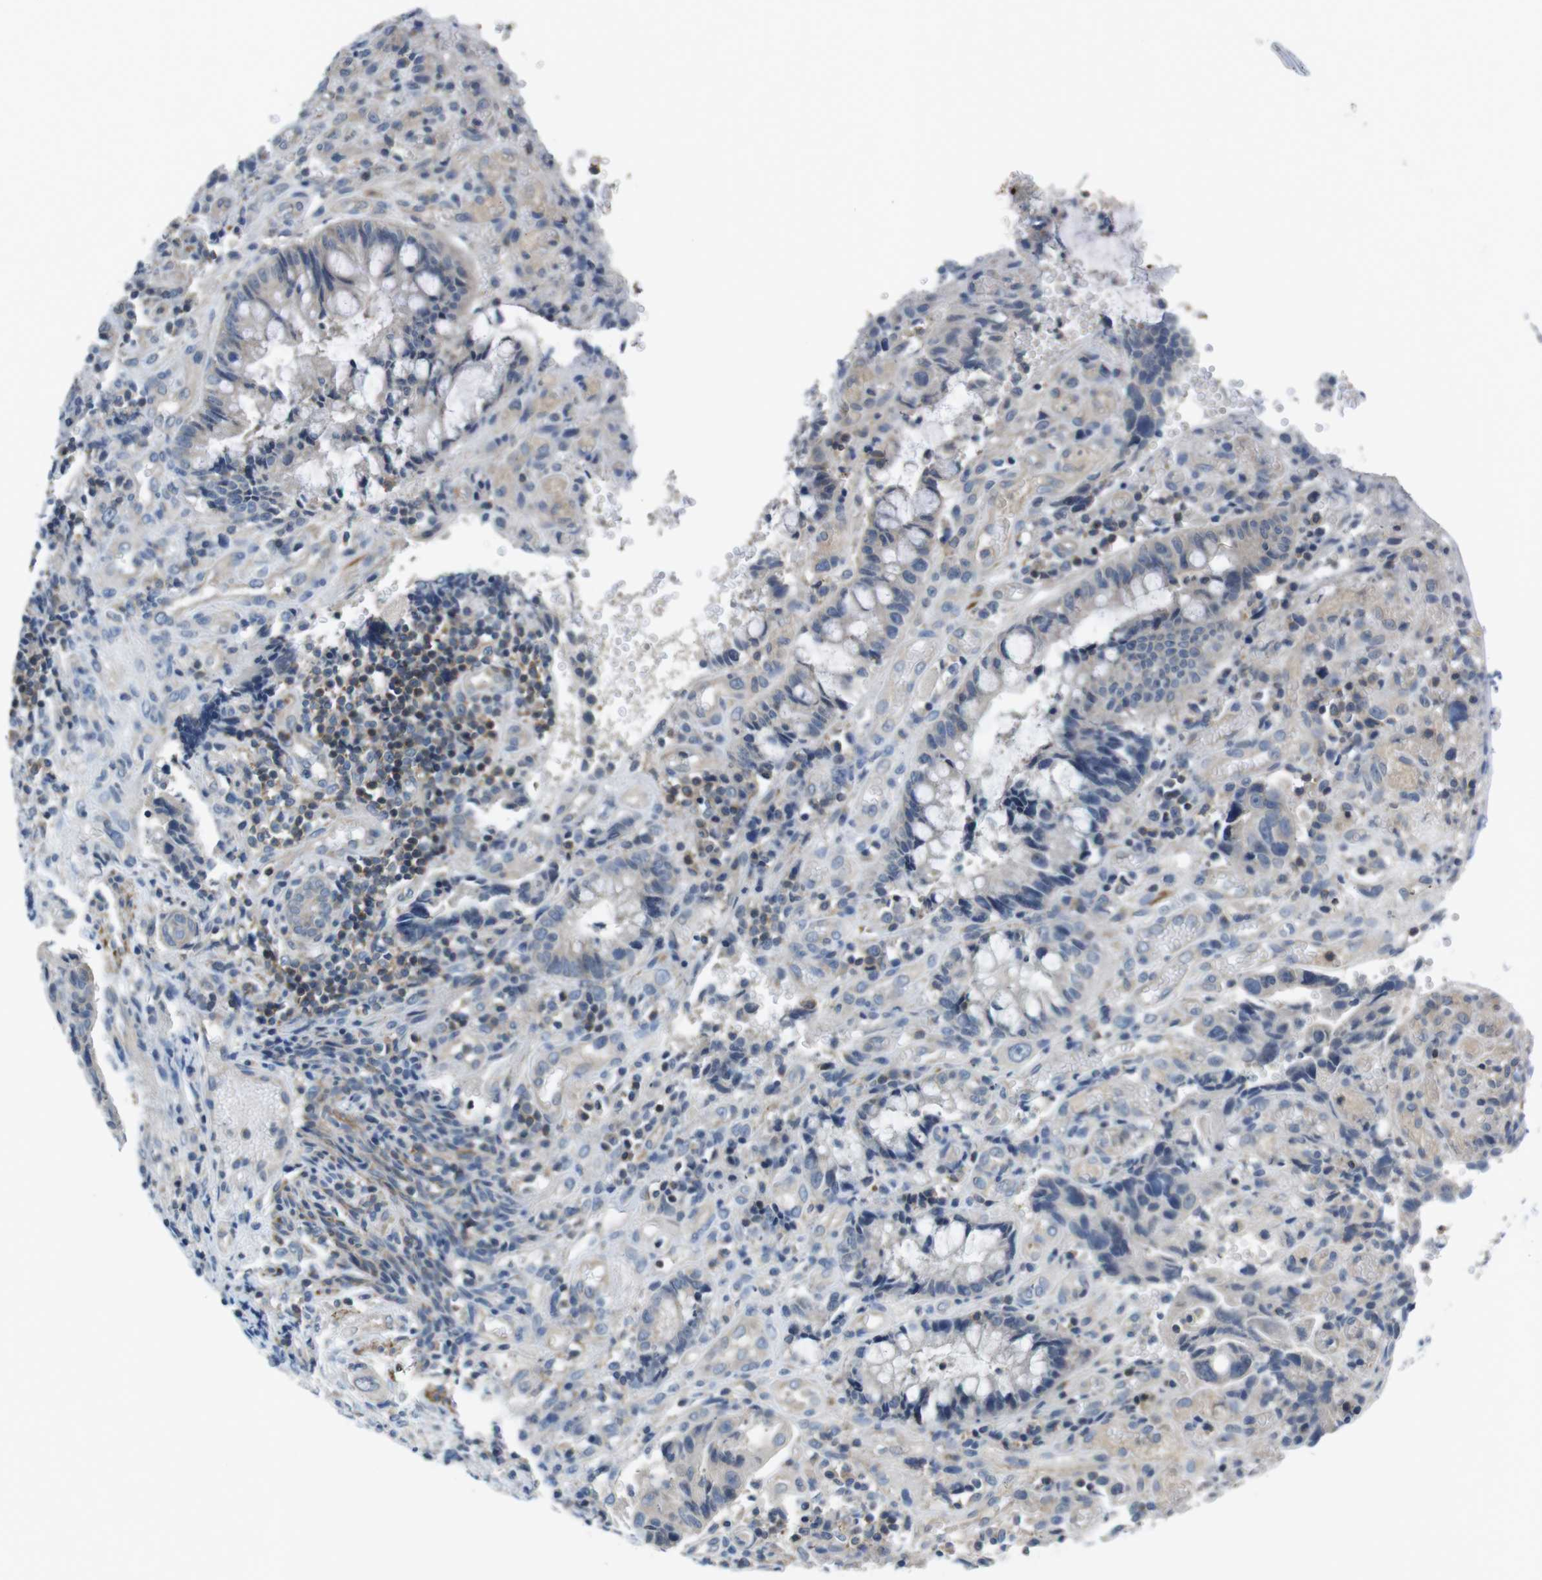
{"staining": {"intensity": "negative", "quantity": "none", "location": "none"}, "tissue": "colorectal cancer", "cell_type": "Tumor cells", "image_type": "cancer", "snomed": [{"axis": "morphology", "description": "Adenocarcinoma, NOS"}, {"axis": "topography", "description": "Colon"}], "caption": "This is an immunohistochemistry (IHC) micrograph of colorectal cancer (adenocarcinoma). There is no staining in tumor cells.", "gene": "PIK3CD", "patient": {"sex": "female", "age": 57}}